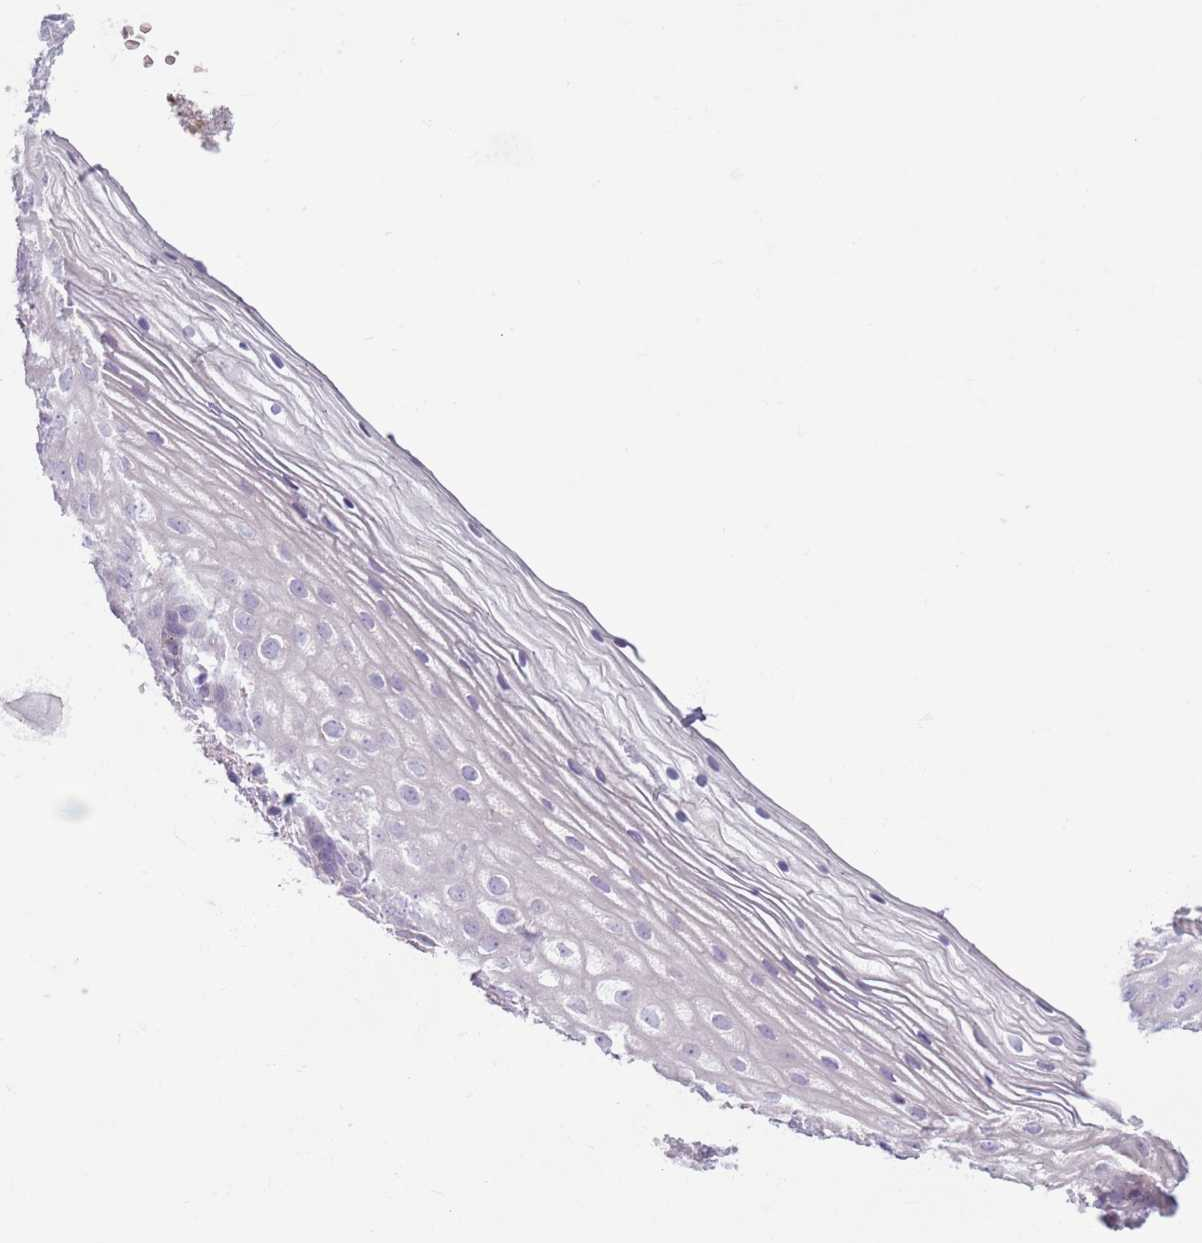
{"staining": {"intensity": "negative", "quantity": "none", "location": "none"}, "tissue": "vagina", "cell_type": "Squamous epithelial cells", "image_type": "normal", "snomed": [{"axis": "morphology", "description": "Normal tissue, NOS"}, {"axis": "topography", "description": "Vagina"}], "caption": "High magnification brightfield microscopy of normal vagina stained with DAB (brown) and counterstained with hematoxylin (blue): squamous epithelial cells show no significant positivity.", "gene": "HYOU1", "patient": {"sex": "female", "age": 60}}